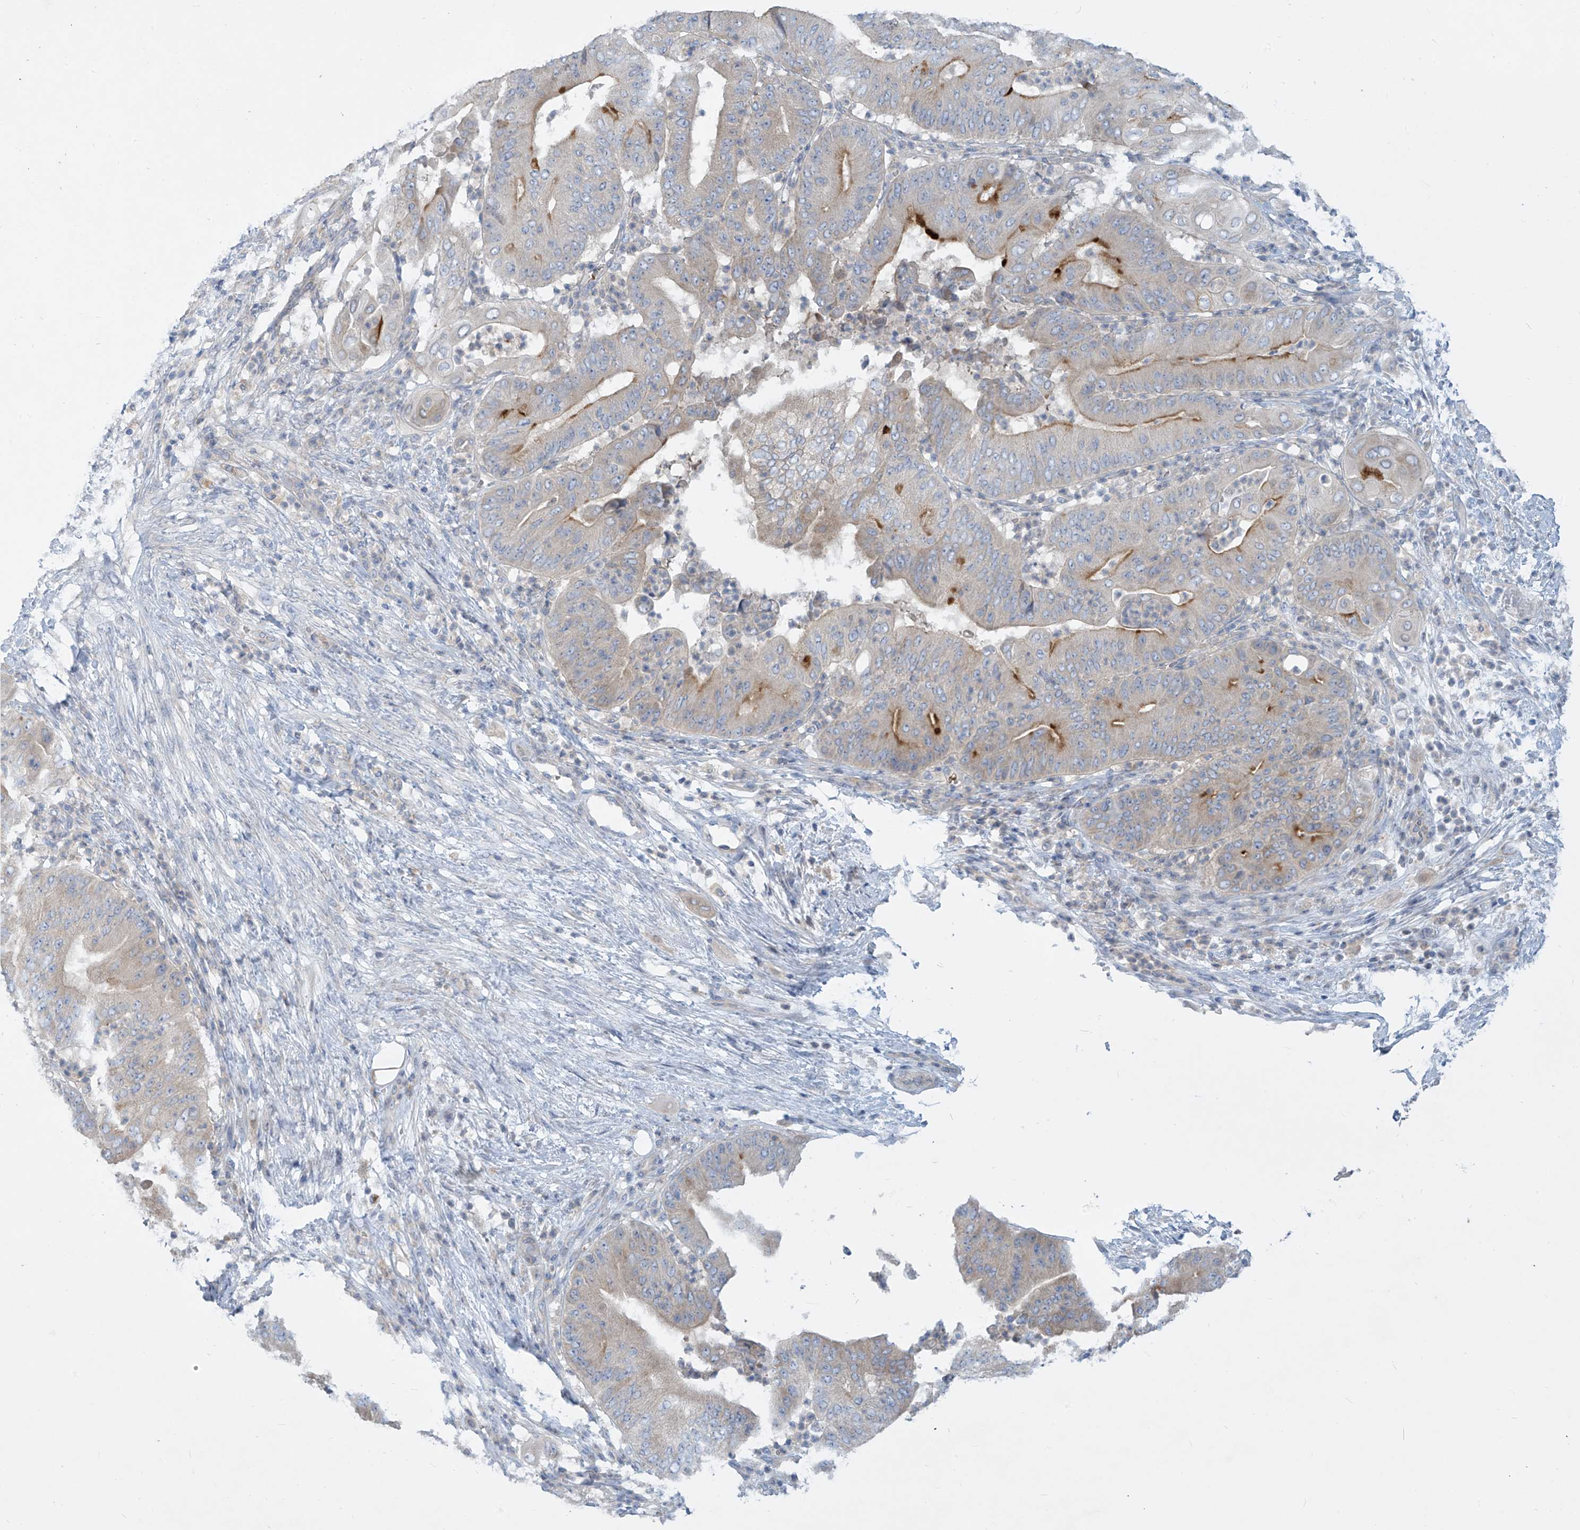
{"staining": {"intensity": "moderate", "quantity": "<25%", "location": "cytoplasmic/membranous"}, "tissue": "pancreatic cancer", "cell_type": "Tumor cells", "image_type": "cancer", "snomed": [{"axis": "morphology", "description": "Adenocarcinoma, NOS"}, {"axis": "topography", "description": "Pancreas"}], "caption": "Immunohistochemical staining of pancreatic cancer (adenocarcinoma) shows moderate cytoplasmic/membranous protein expression in approximately <25% of tumor cells.", "gene": "DGKQ", "patient": {"sex": "female", "age": 77}}